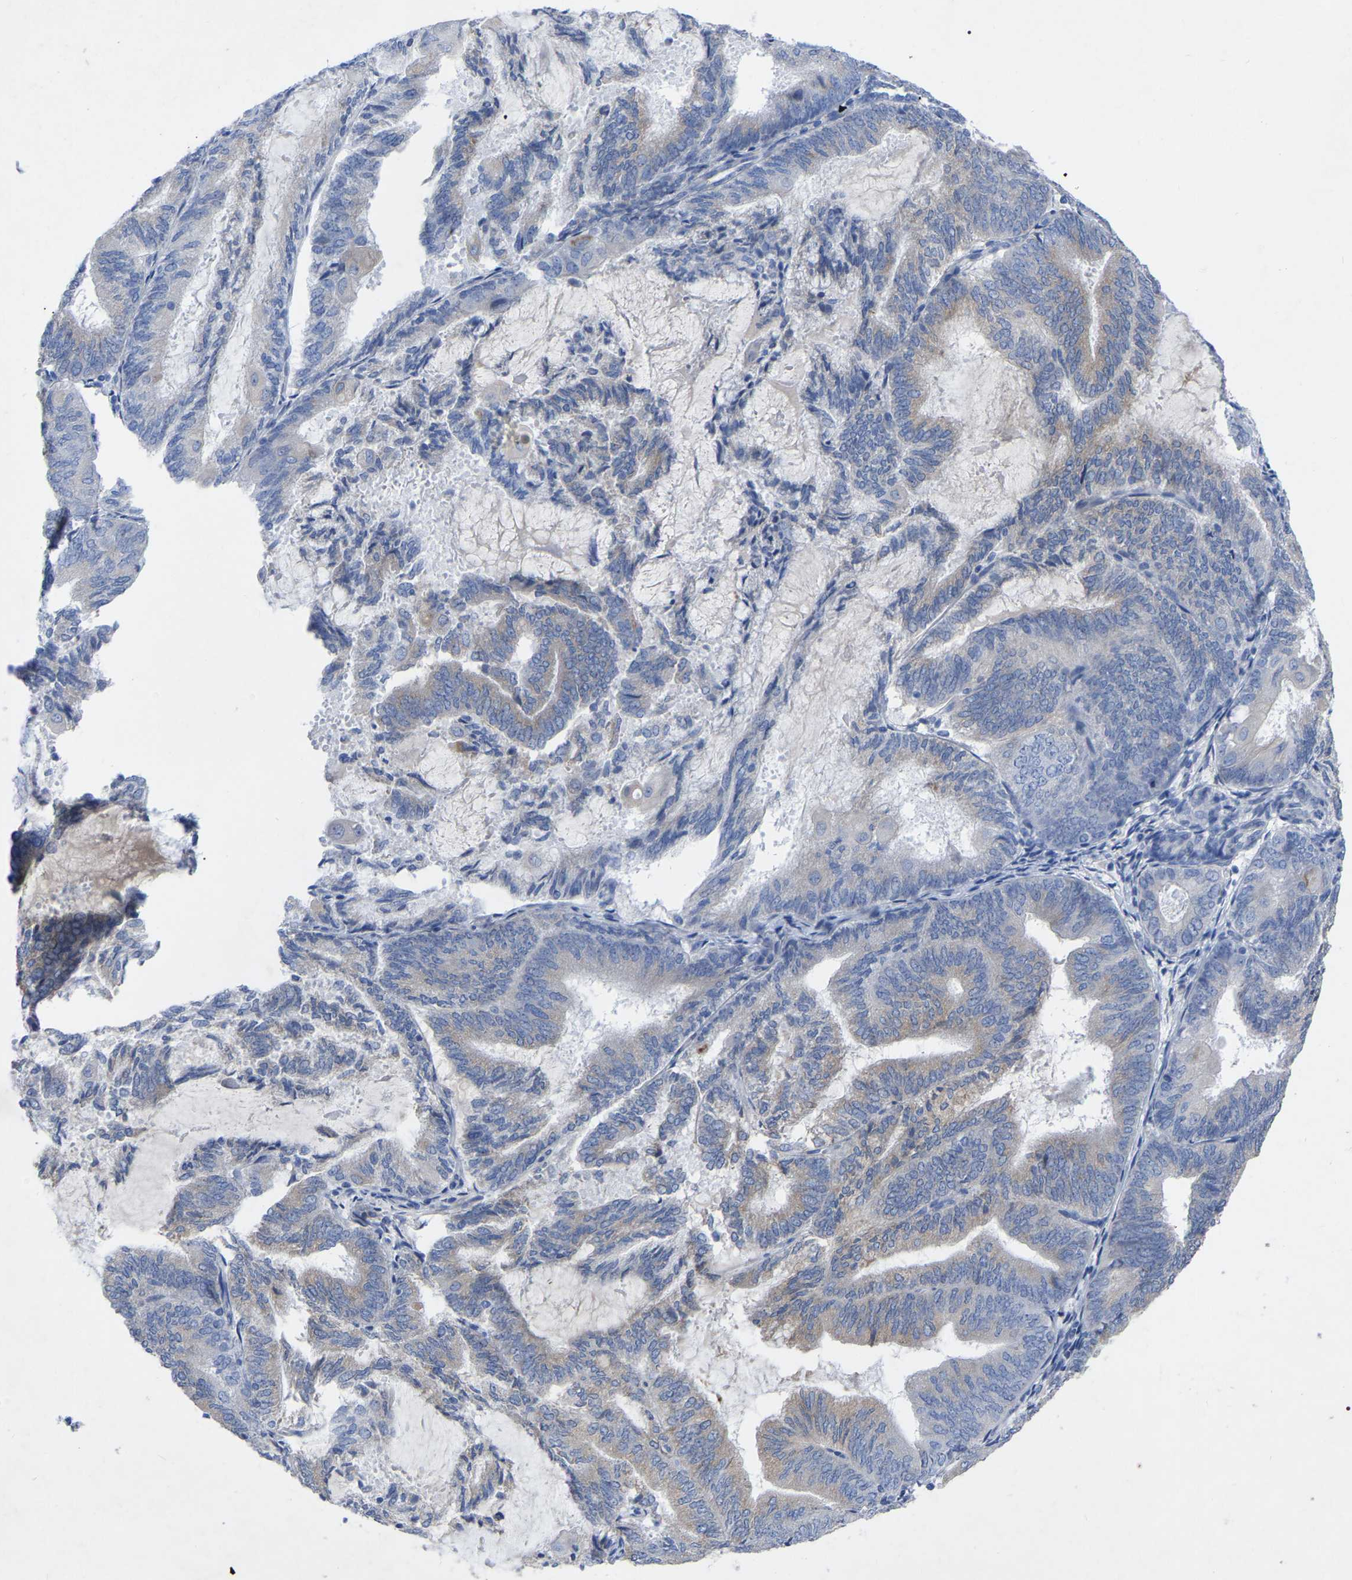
{"staining": {"intensity": "negative", "quantity": "none", "location": "none"}, "tissue": "endometrial cancer", "cell_type": "Tumor cells", "image_type": "cancer", "snomed": [{"axis": "morphology", "description": "Adenocarcinoma, NOS"}, {"axis": "topography", "description": "Endometrium"}], "caption": "High power microscopy micrograph of an IHC histopathology image of adenocarcinoma (endometrial), revealing no significant positivity in tumor cells.", "gene": "STRIP2", "patient": {"sex": "female", "age": 81}}